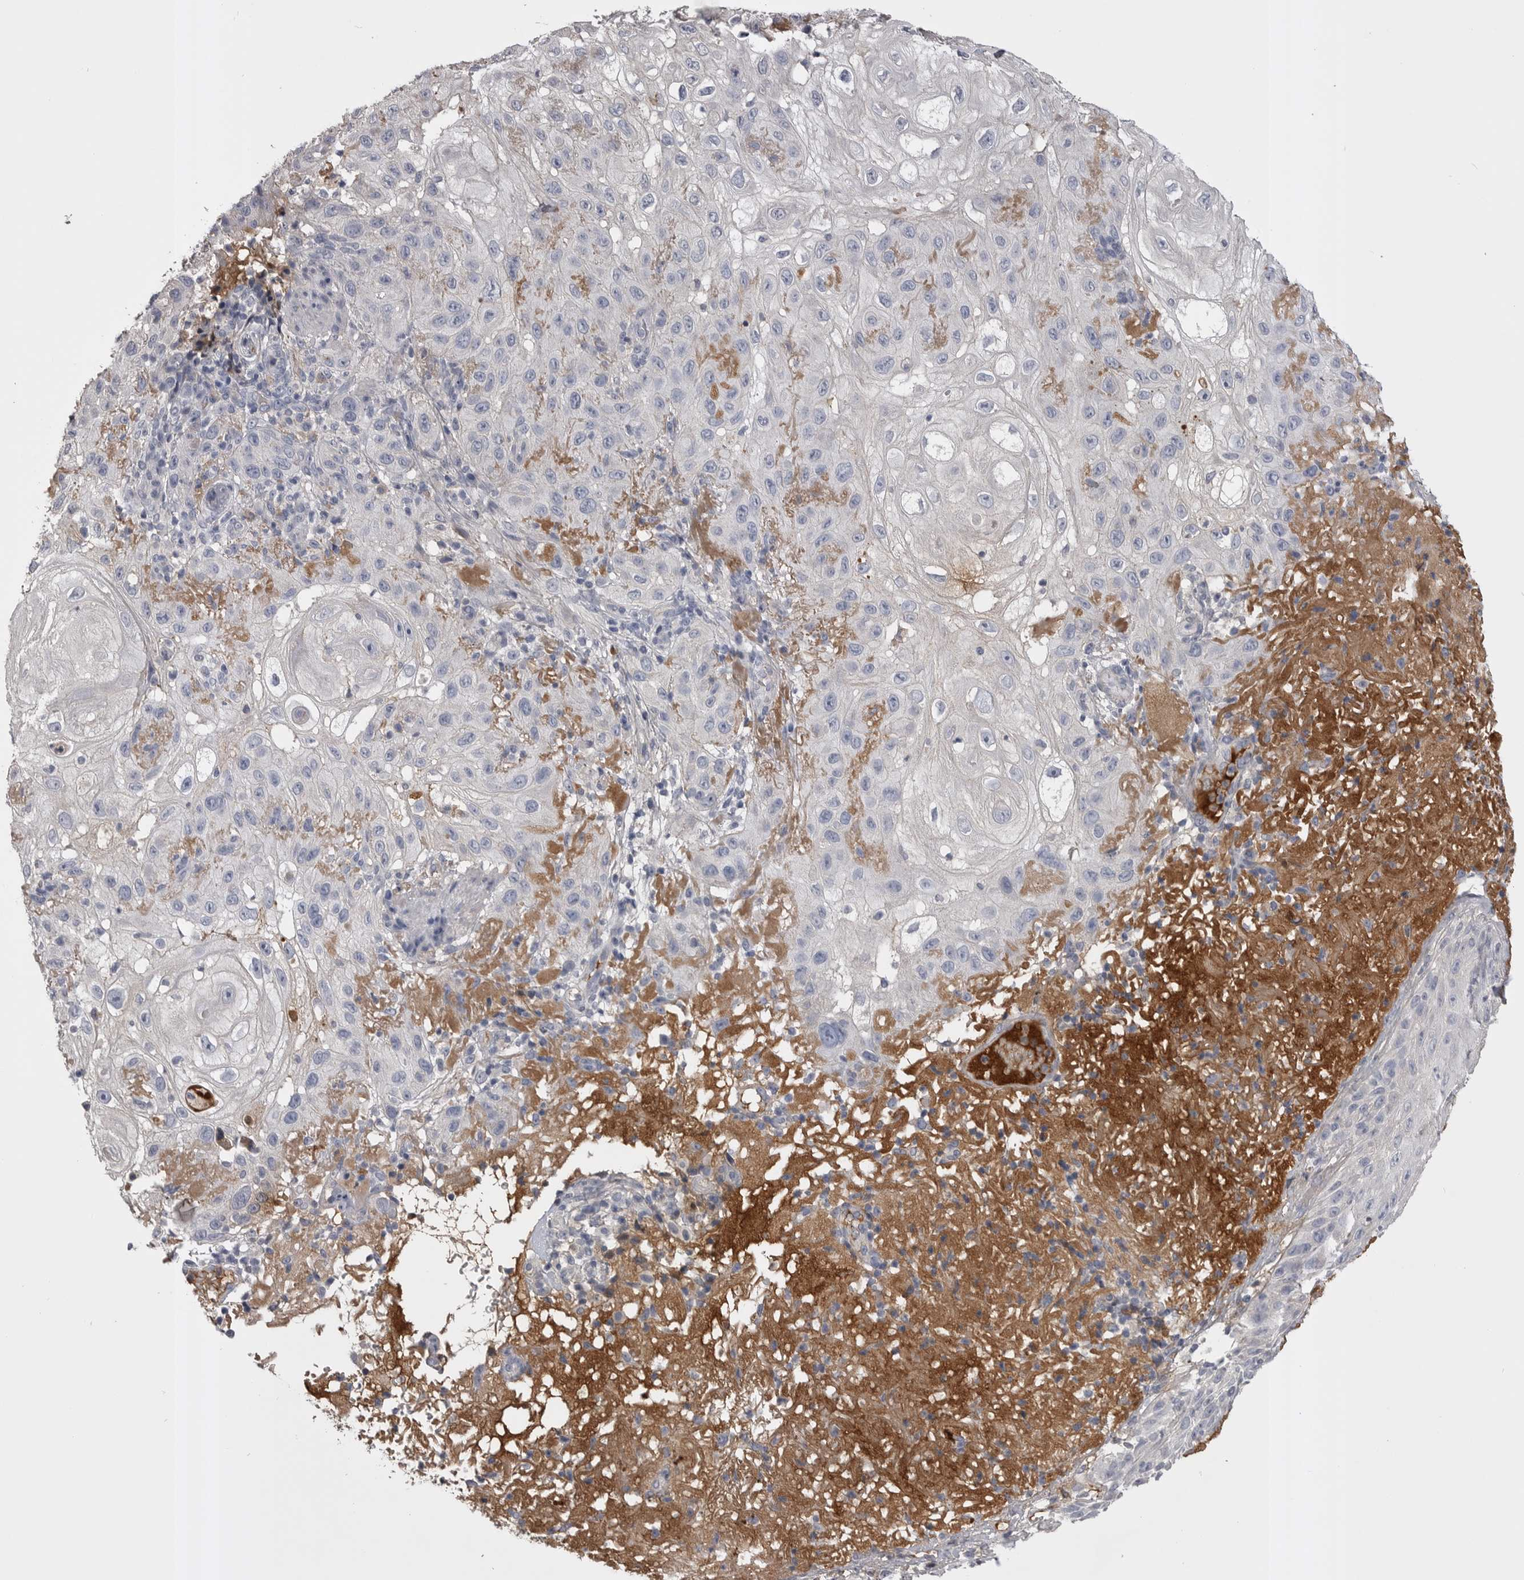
{"staining": {"intensity": "negative", "quantity": "none", "location": "none"}, "tissue": "skin cancer", "cell_type": "Tumor cells", "image_type": "cancer", "snomed": [{"axis": "morphology", "description": "Normal tissue, NOS"}, {"axis": "morphology", "description": "Squamous cell carcinoma, NOS"}, {"axis": "topography", "description": "Skin"}], "caption": "Immunohistochemical staining of squamous cell carcinoma (skin) displays no significant positivity in tumor cells.", "gene": "AHSG", "patient": {"sex": "female", "age": 96}}